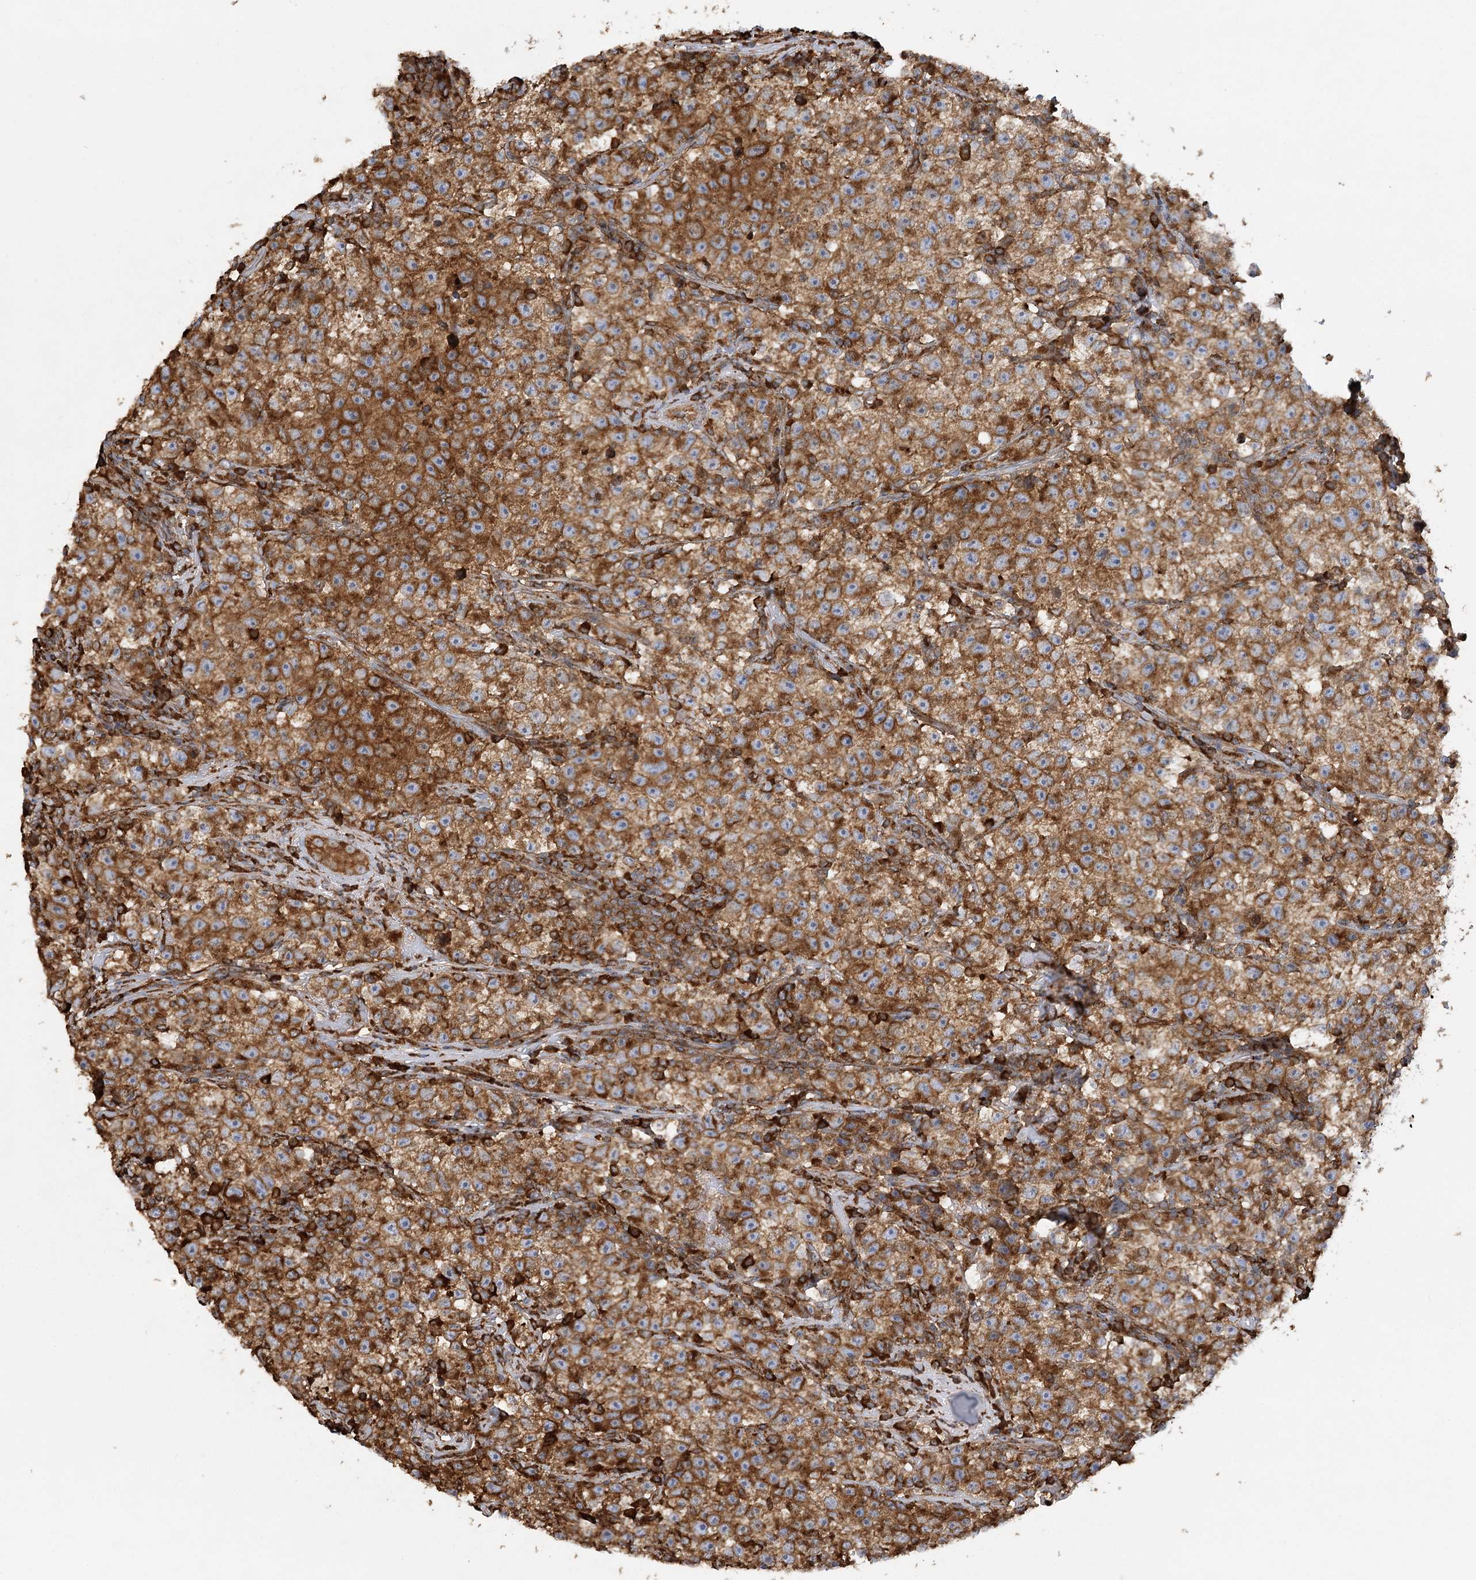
{"staining": {"intensity": "strong", "quantity": ">75%", "location": "cytoplasmic/membranous"}, "tissue": "testis cancer", "cell_type": "Tumor cells", "image_type": "cancer", "snomed": [{"axis": "morphology", "description": "Seminoma, NOS"}, {"axis": "topography", "description": "Testis"}], "caption": "Testis seminoma stained for a protein displays strong cytoplasmic/membranous positivity in tumor cells.", "gene": "ACAP2", "patient": {"sex": "male", "age": 22}}